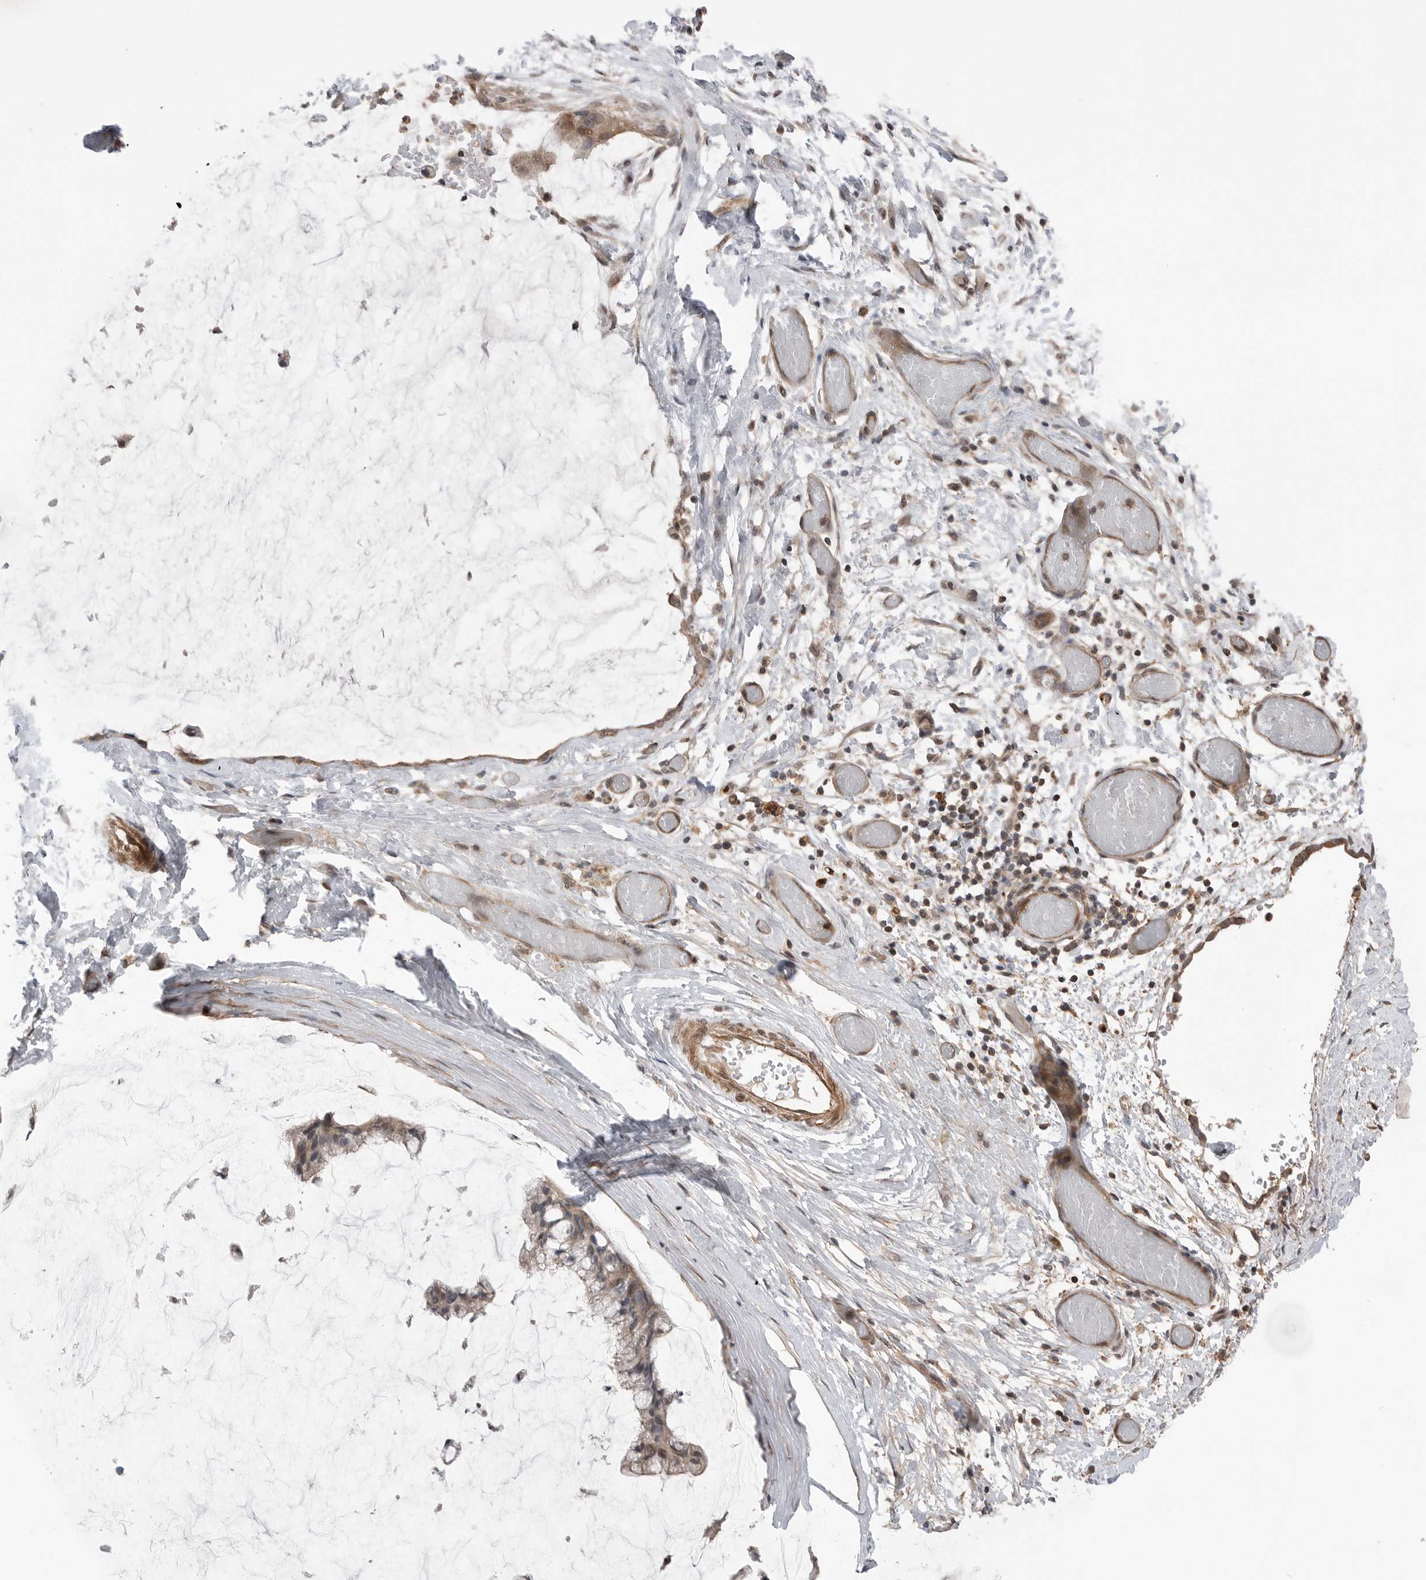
{"staining": {"intensity": "moderate", "quantity": "25%-75%", "location": "cytoplasmic/membranous"}, "tissue": "ovarian cancer", "cell_type": "Tumor cells", "image_type": "cancer", "snomed": [{"axis": "morphology", "description": "Cystadenocarcinoma, mucinous, NOS"}, {"axis": "topography", "description": "Ovary"}], "caption": "Protein expression by IHC demonstrates moderate cytoplasmic/membranous staining in approximately 25%-75% of tumor cells in mucinous cystadenocarcinoma (ovarian).", "gene": "PEAK1", "patient": {"sex": "female", "age": 39}}